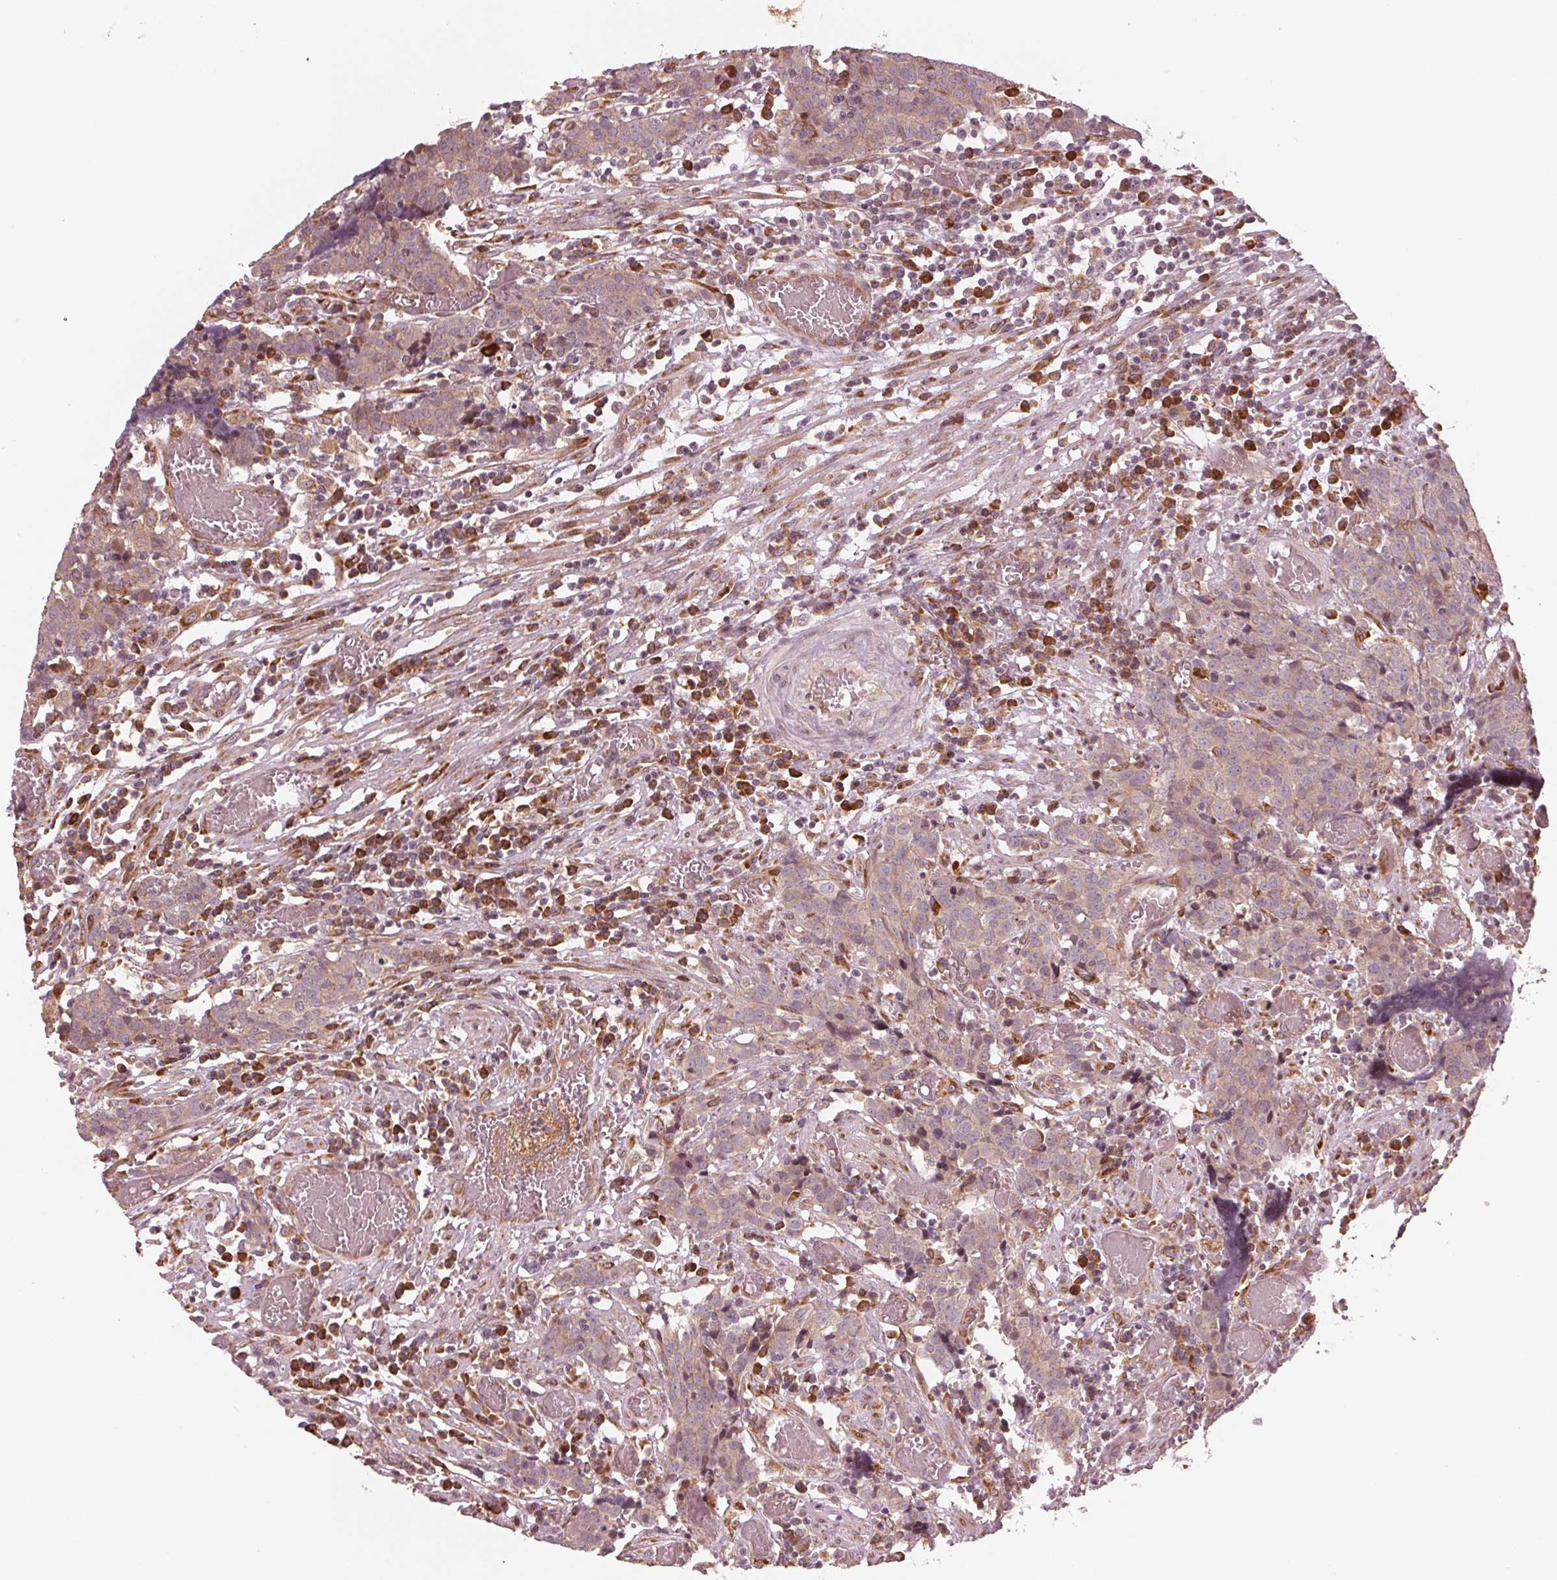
{"staining": {"intensity": "weak", "quantity": ">75%", "location": "cytoplasmic/membranous"}, "tissue": "prostate cancer", "cell_type": "Tumor cells", "image_type": "cancer", "snomed": [{"axis": "morphology", "description": "Adenocarcinoma, High grade"}, {"axis": "topography", "description": "Prostate and seminal vesicle, NOS"}], "caption": "Protein staining reveals weak cytoplasmic/membranous expression in approximately >75% of tumor cells in adenocarcinoma (high-grade) (prostate).", "gene": "CMIP", "patient": {"sex": "male", "age": 60}}